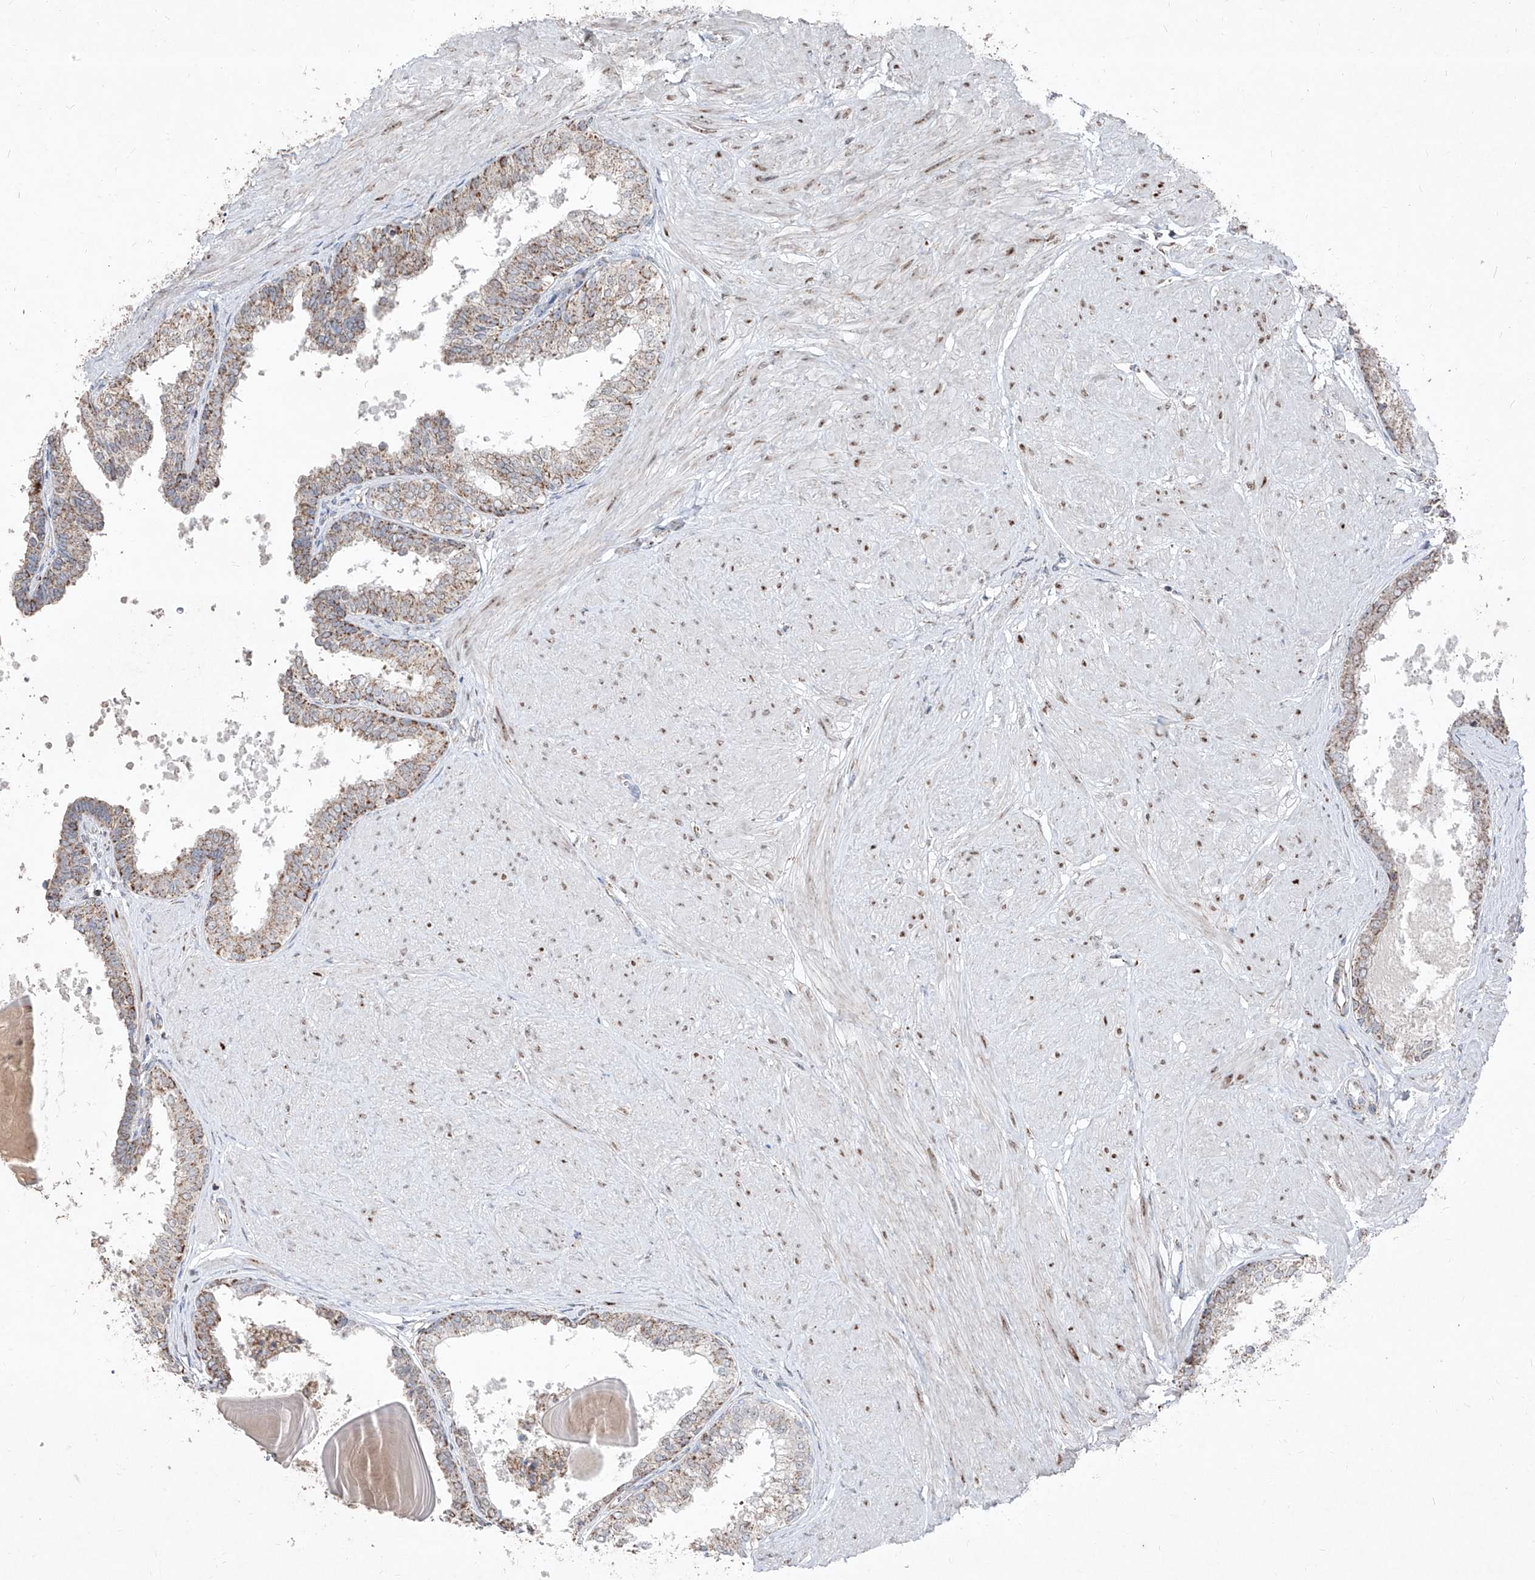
{"staining": {"intensity": "moderate", "quantity": ">75%", "location": "cytoplasmic/membranous"}, "tissue": "prostate", "cell_type": "Glandular cells", "image_type": "normal", "snomed": [{"axis": "morphology", "description": "Normal tissue, NOS"}, {"axis": "topography", "description": "Prostate"}], "caption": "A brown stain labels moderate cytoplasmic/membranous positivity of a protein in glandular cells of benign human prostate. The protein of interest is shown in brown color, while the nuclei are stained blue.", "gene": "NDUFB3", "patient": {"sex": "male", "age": 48}}